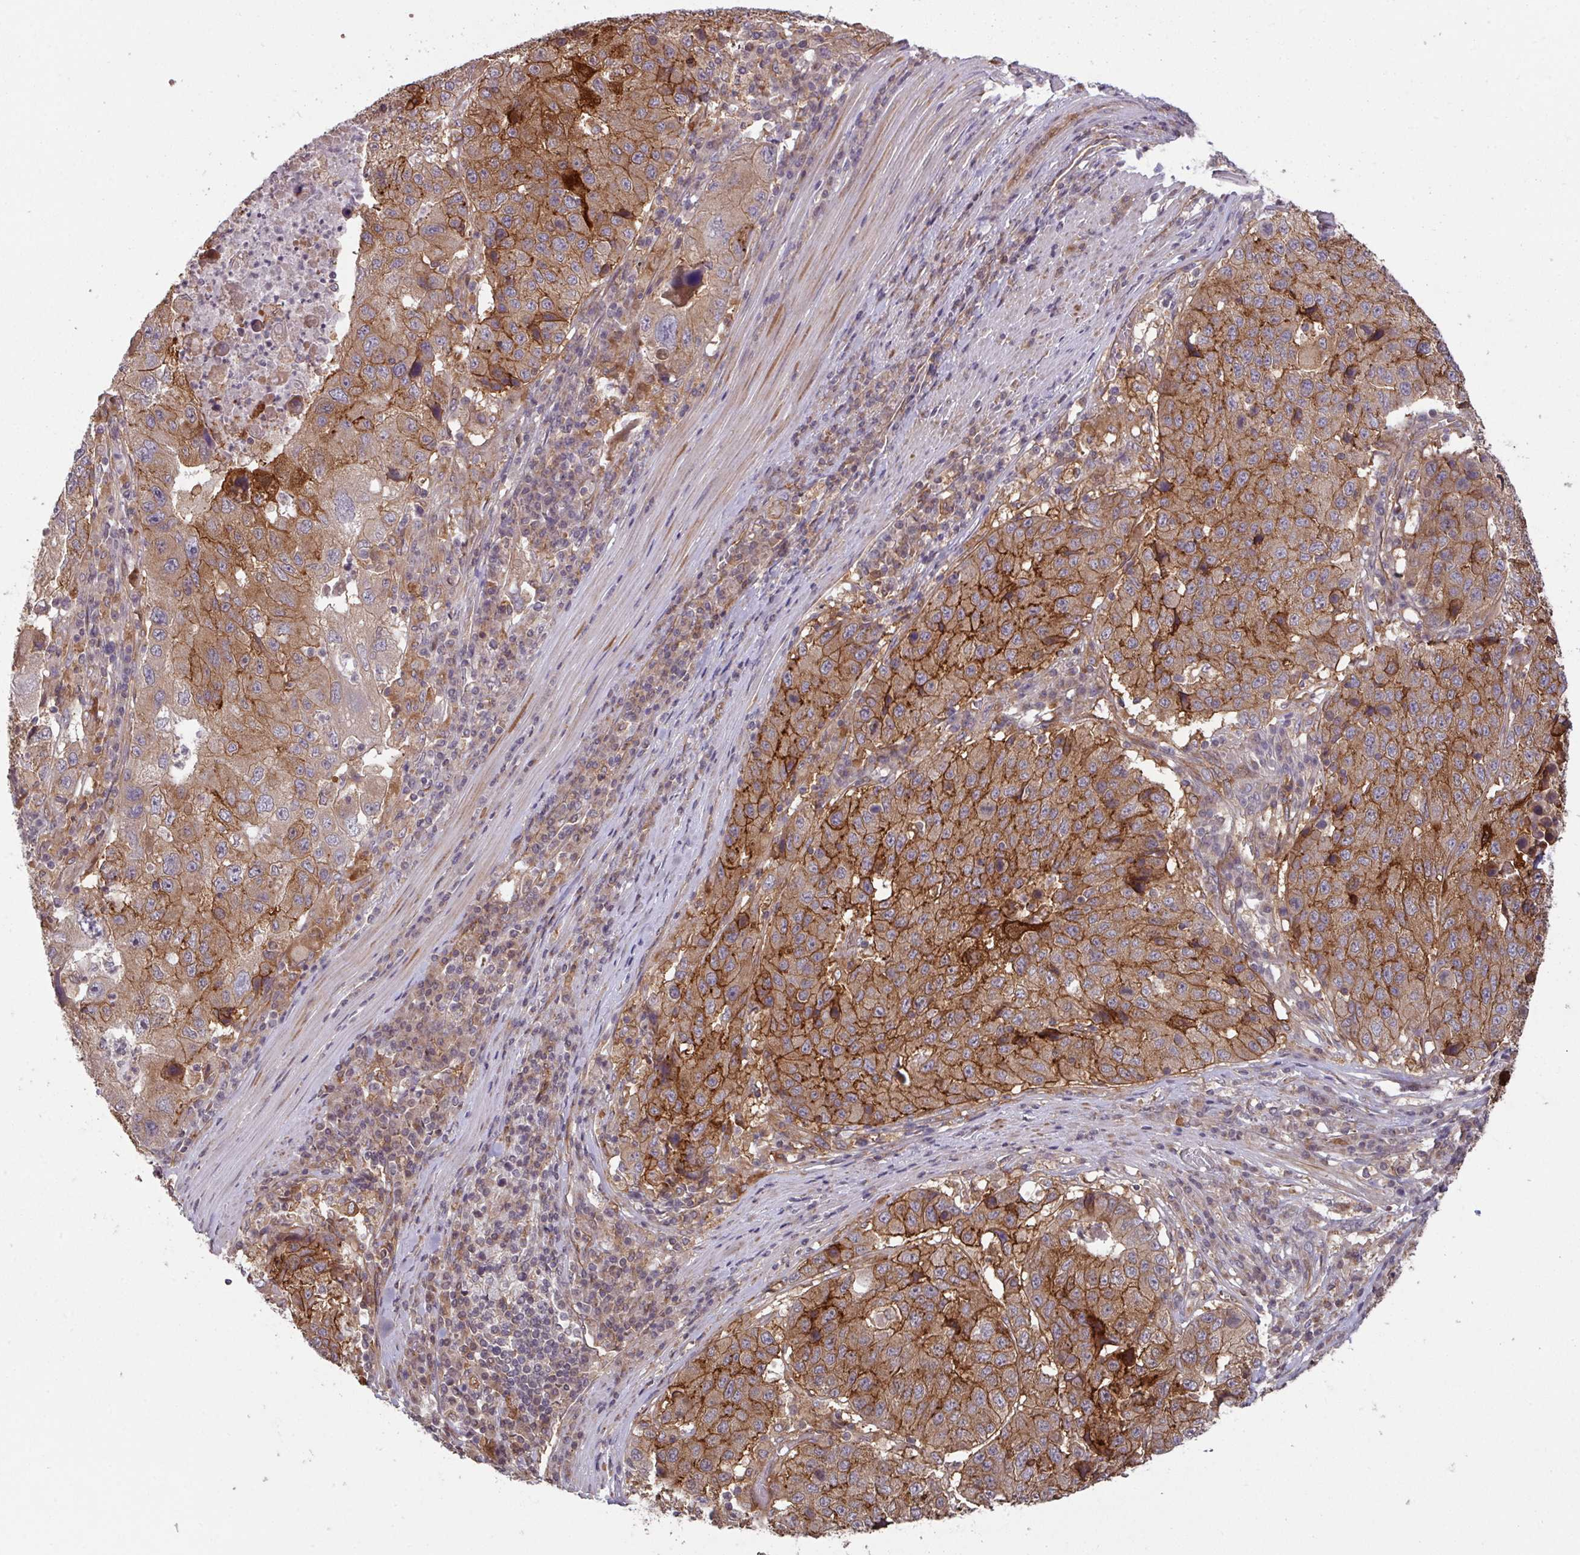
{"staining": {"intensity": "strong", "quantity": ">75%", "location": "cytoplasmic/membranous"}, "tissue": "stomach cancer", "cell_type": "Tumor cells", "image_type": "cancer", "snomed": [{"axis": "morphology", "description": "Adenocarcinoma, NOS"}, {"axis": "topography", "description": "Stomach"}], "caption": "IHC image of neoplastic tissue: human stomach cancer (adenocarcinoma) stained using immunohistochemistry (IHC) shows high levels of strong protein expression localized specifically in the cytoplasmic/membranous of tumor cells, appearing as a cytoplasmic/membranous brown color.", "gene": "CYFIP2", "patient": {"sex": "male", "age": 71}}